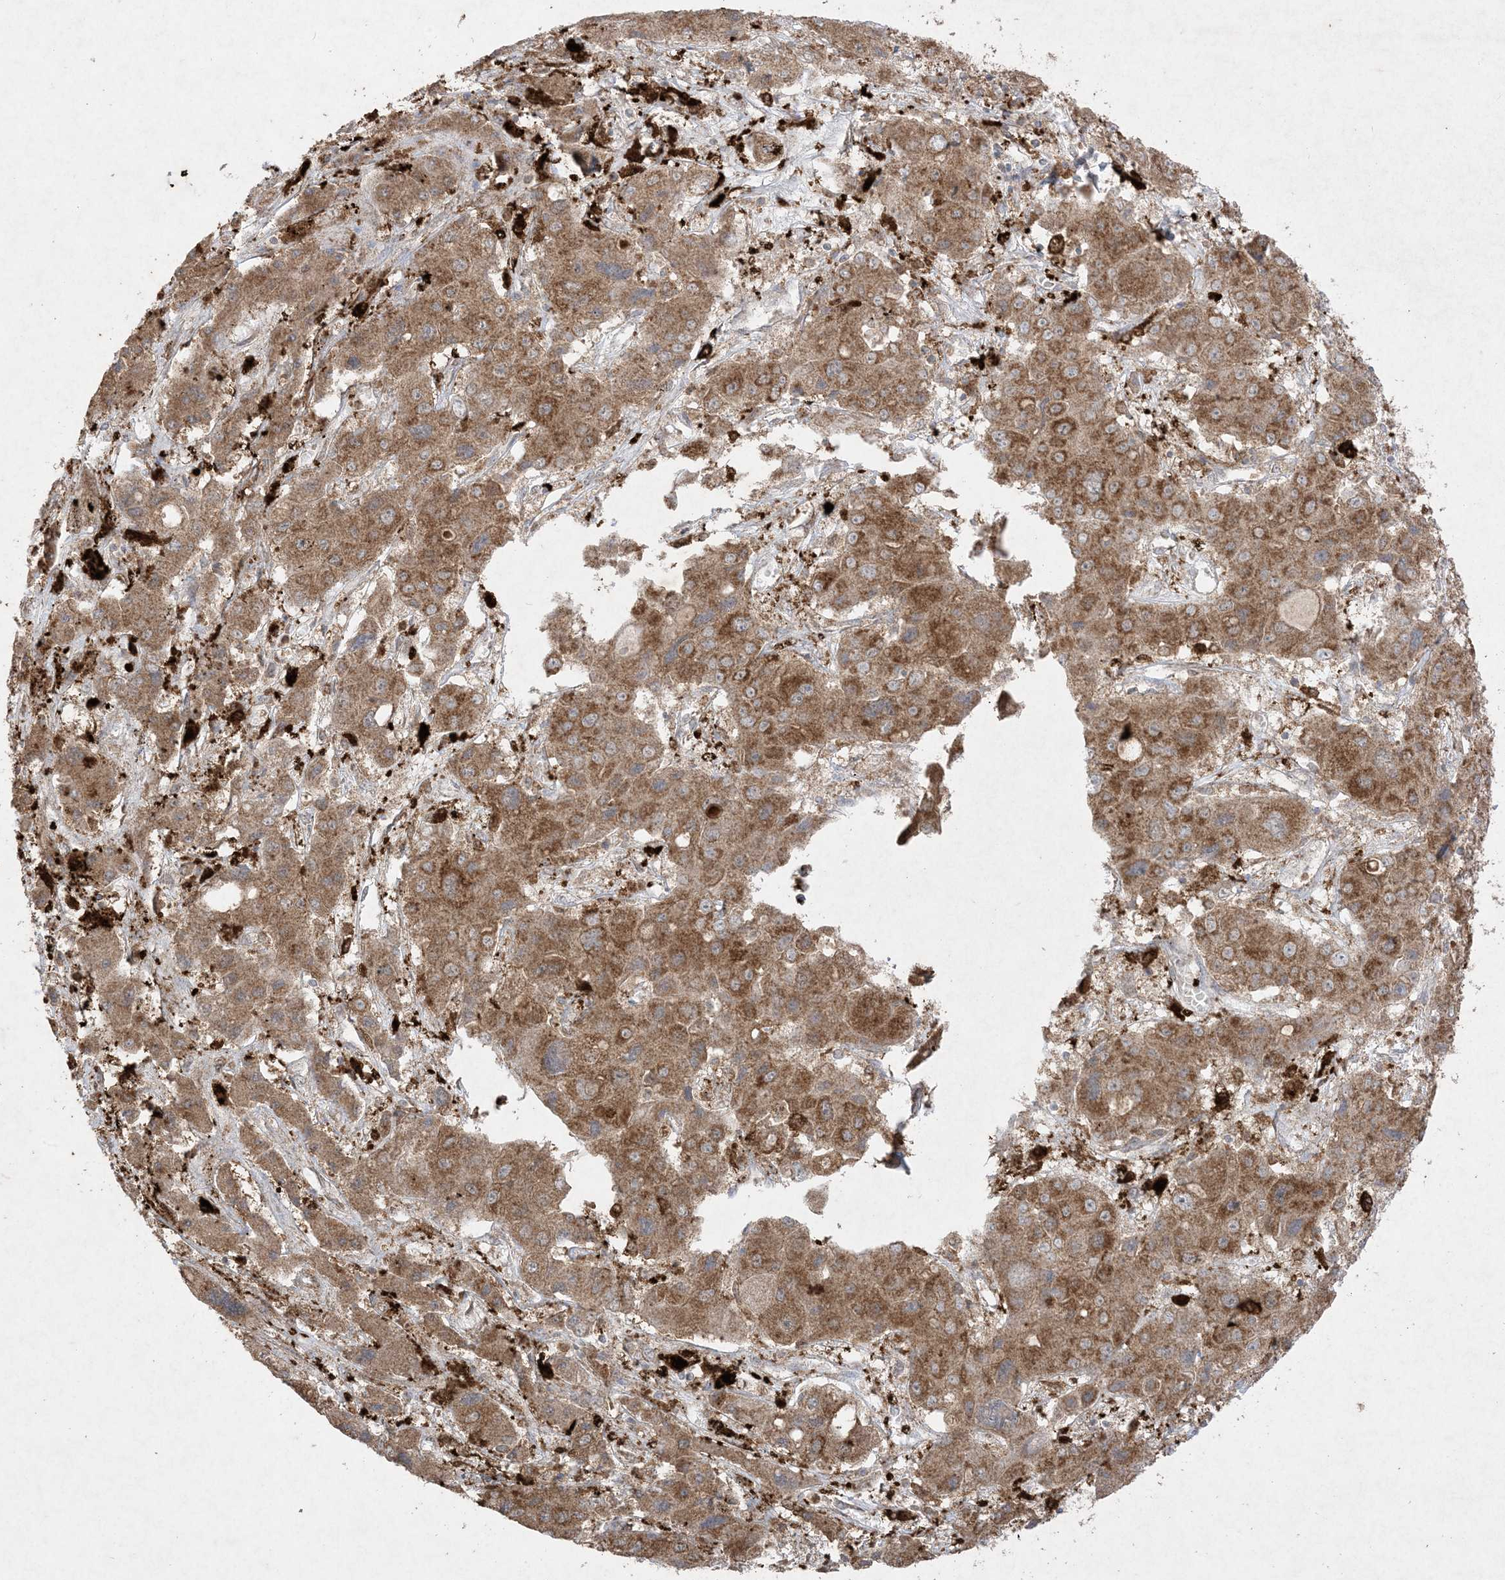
{"staining": {"intensity": "moderate", "quantity": ">75%", "location": "cytoplasmic/membranous"}, "tissue": "liver cancer", "cell_type": "Tumor cells", "image_type": "cancer", "snomed": [{"axis": "morphology", "description": "Cholangiocarcinoma"}, {"axis": "topography", "description": "Liver"}], "caption": "This is an image of immunohistochemistry staining of liver cancer, which shows moderate expression in the cytoplasmic/membranous of tumor cells.", "gene": "UBE2C", "patient": {"sex": "male", "age": 67}}